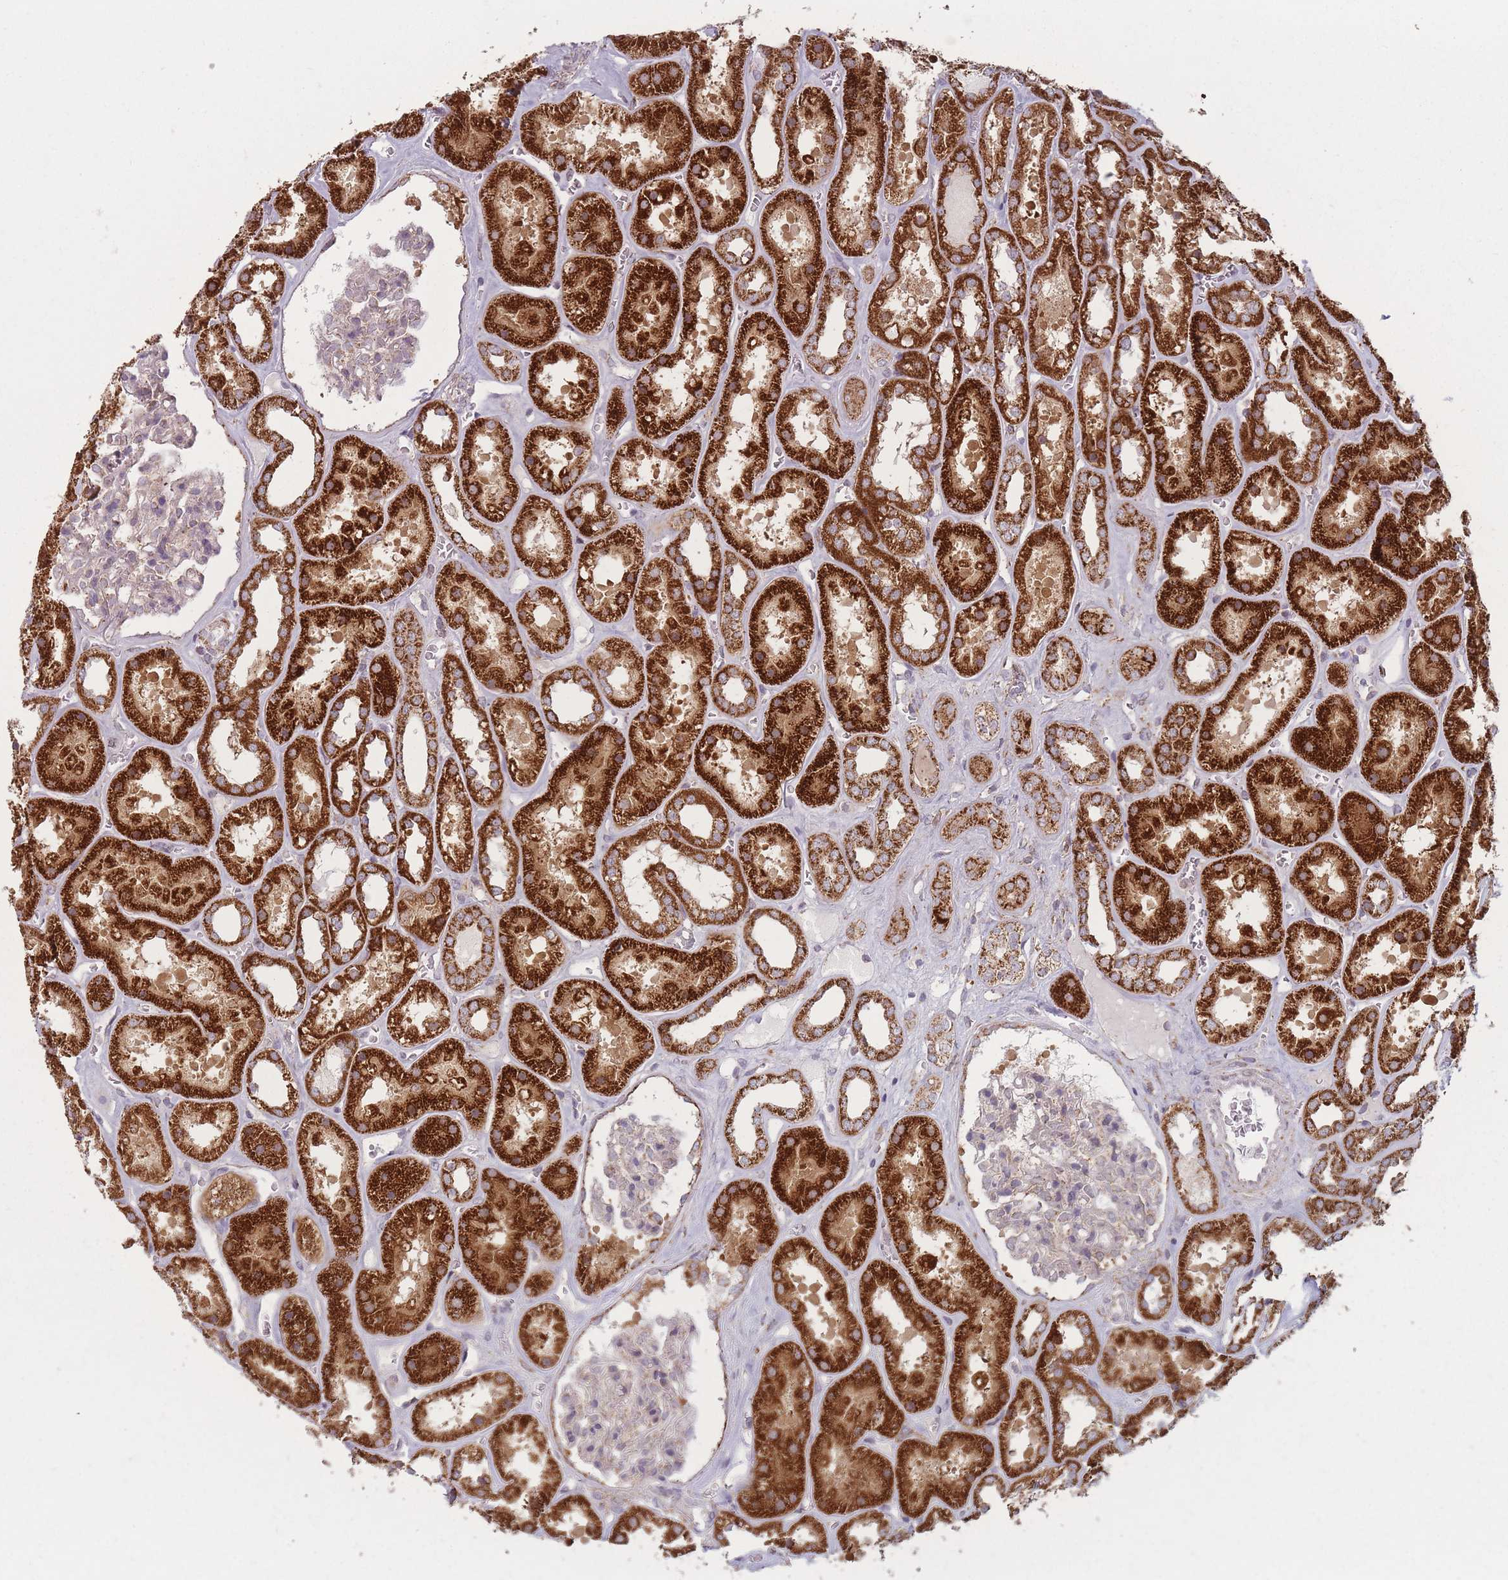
{"staining": {"intensity": "negative", "quantity": "none", "location": "none"}, "tissue": "kidney", "cell_type": "Cells in glomeruli", "image_type": "normal", "snomed": [{"axis": "morphology", "description": "Normal tissue, NOS"}, {"axis": "topography", "description": "Kidney"}], "caption": "Image shows no protein positivity in cells in glomeruli of benign kidney.", "gene": "OR10Q1", "patient": {"sex": "female", "age": 41}}